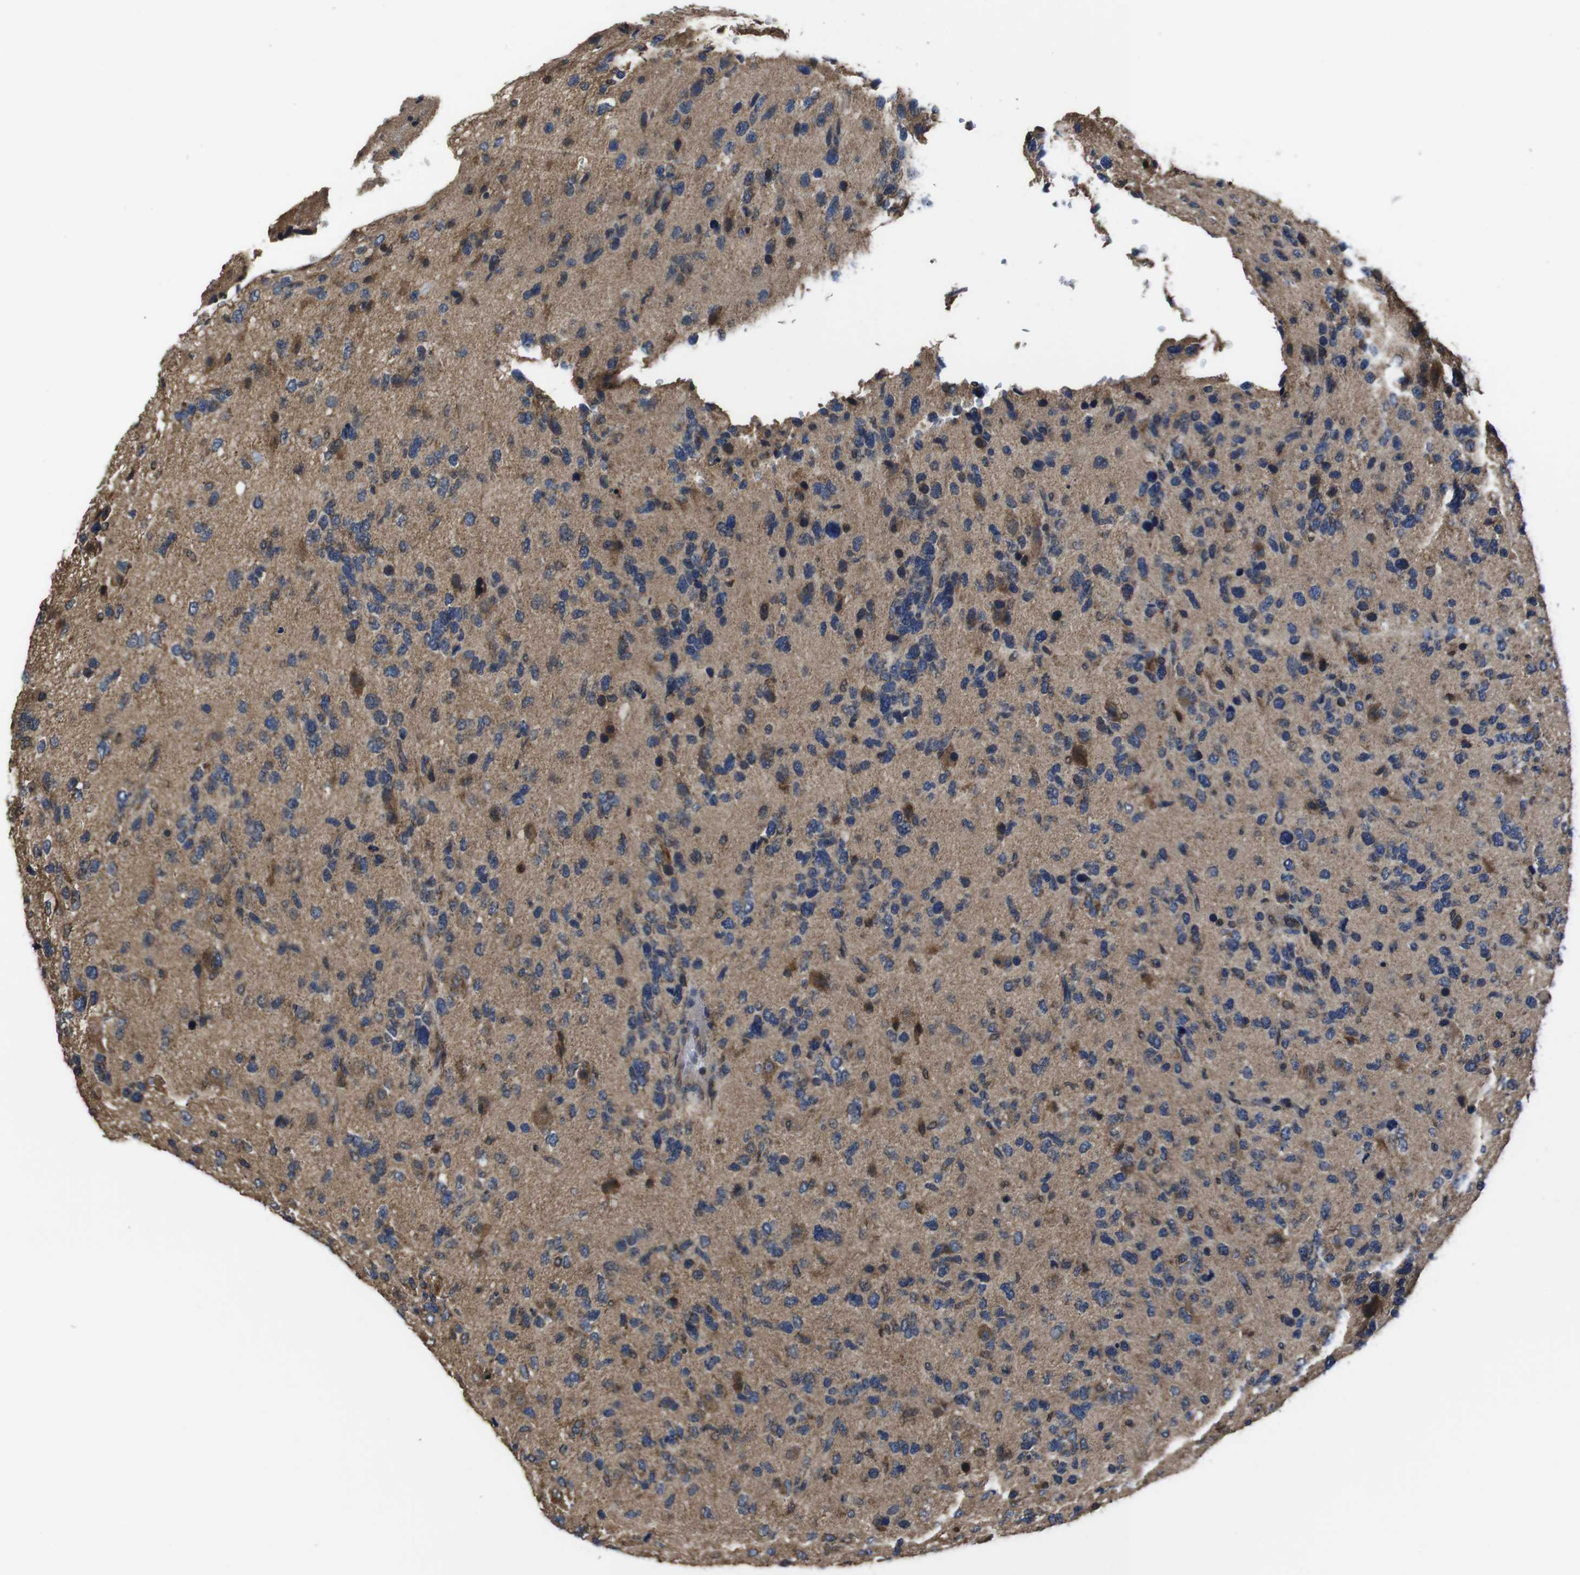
{"staining": {"intensity": "moderate", "quantity": "<25%", "location": "cytoplasmic/membranous"}, "tissue": "glioma", "cell_type": "Tumor cells", "image_type": "cancer", "snomed": [{"axis": "morphology", "description": "Glioma, malignant, High grade"}, {"axis": "topography", "description": "Brain"}], "caption": "Tumor cells display moderate cytoplasmic/membranous staining in about <25% of cells in glioma. (IHC, brightfield microscopy, high magnification).", "gene": "CXCL11", "patient": {"sex": "female", "age": 58}}